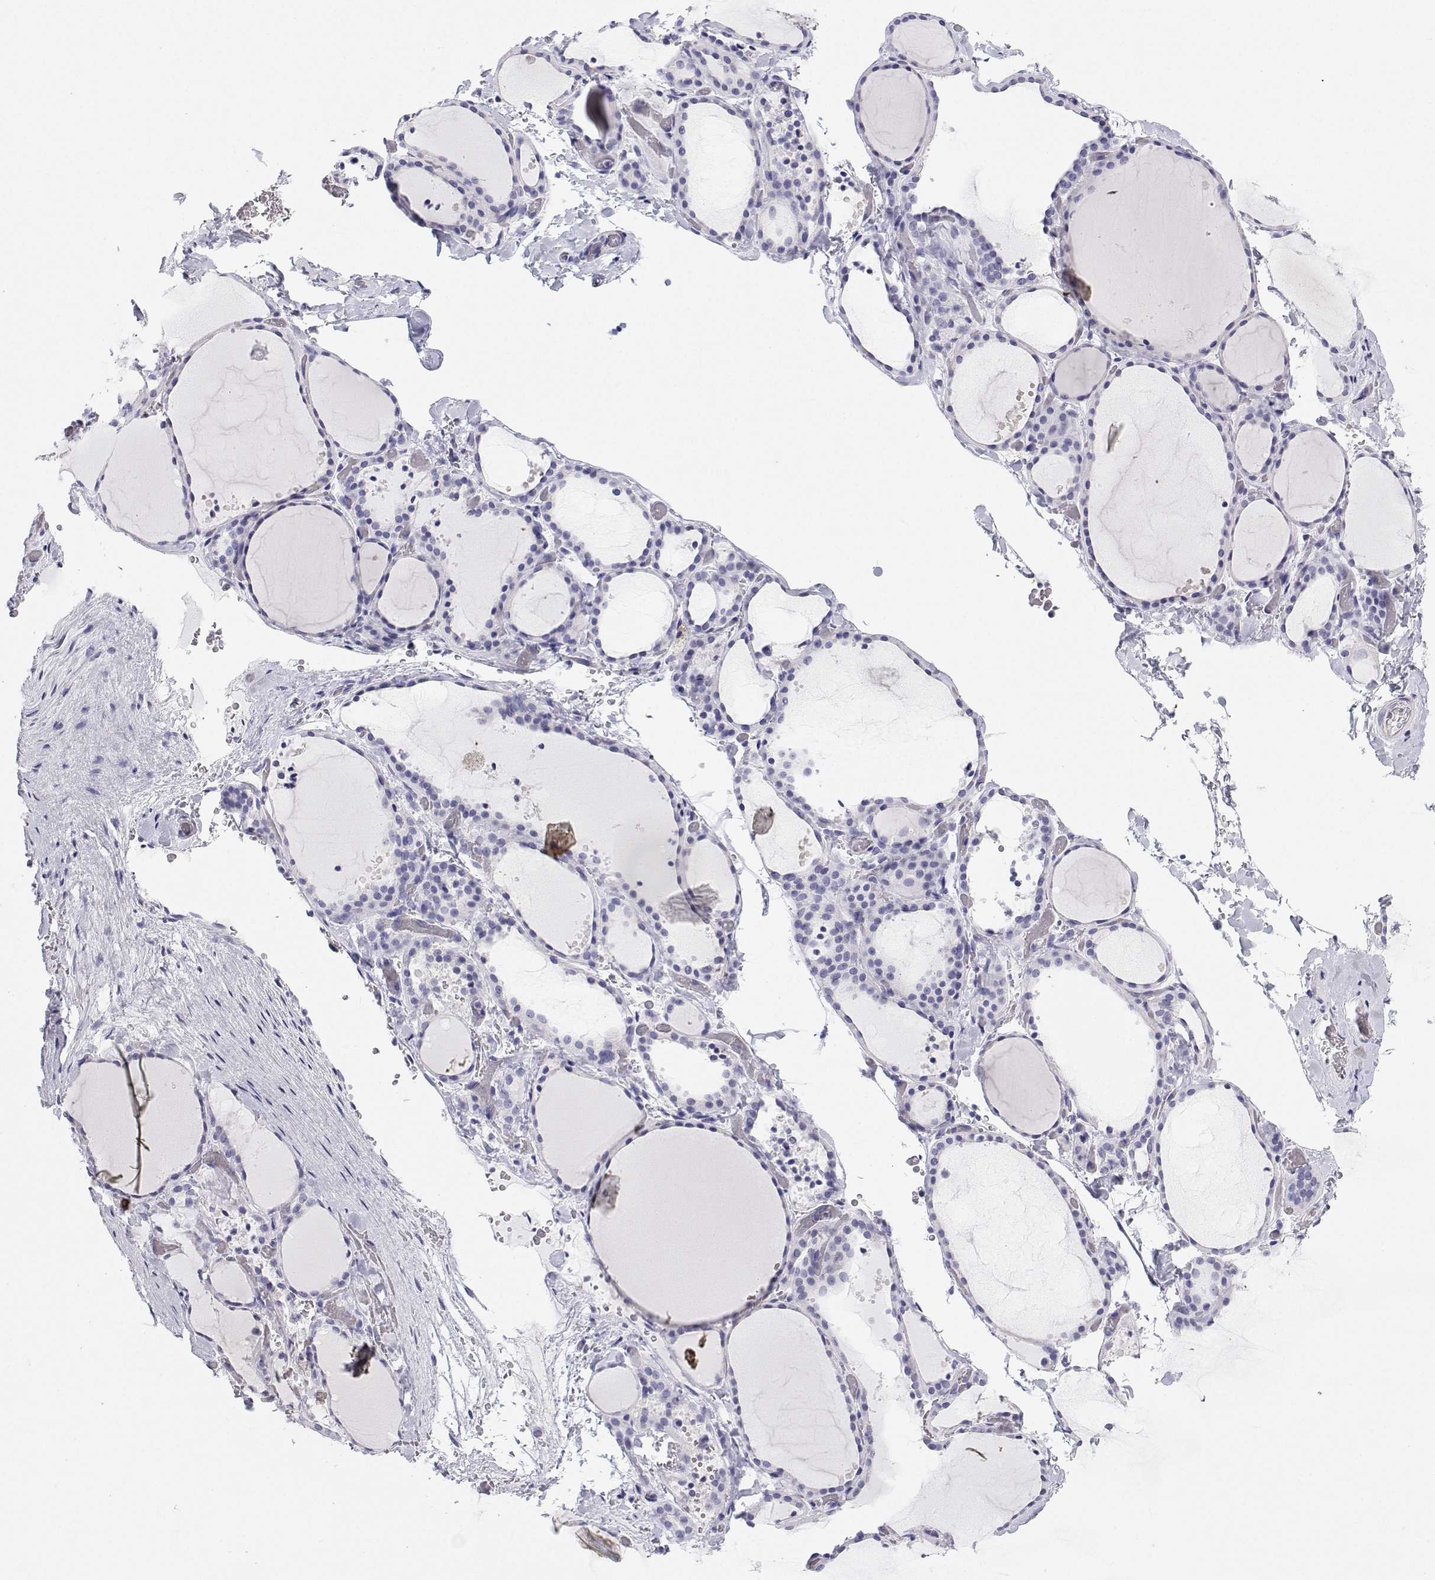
{"staining": {"intensity": "negative", "quantity": "none", "location": "none"}, "tissue": "thyroid gland", "cell_type": "Glandular cells", "image_type": "normal", "snomed": [{"axis": "morphology", "description": "Normal tissue, NOS"}, {"axis": "topography", "description": "Thyroid gland"}], "caption": "This is an immunohistochemistry (IHC) photomicrograph of normal thyroid gland. There is no positivity in glandular cells.", "gene": "BHMT", "patient": {"sex": "female", "age": 36}}